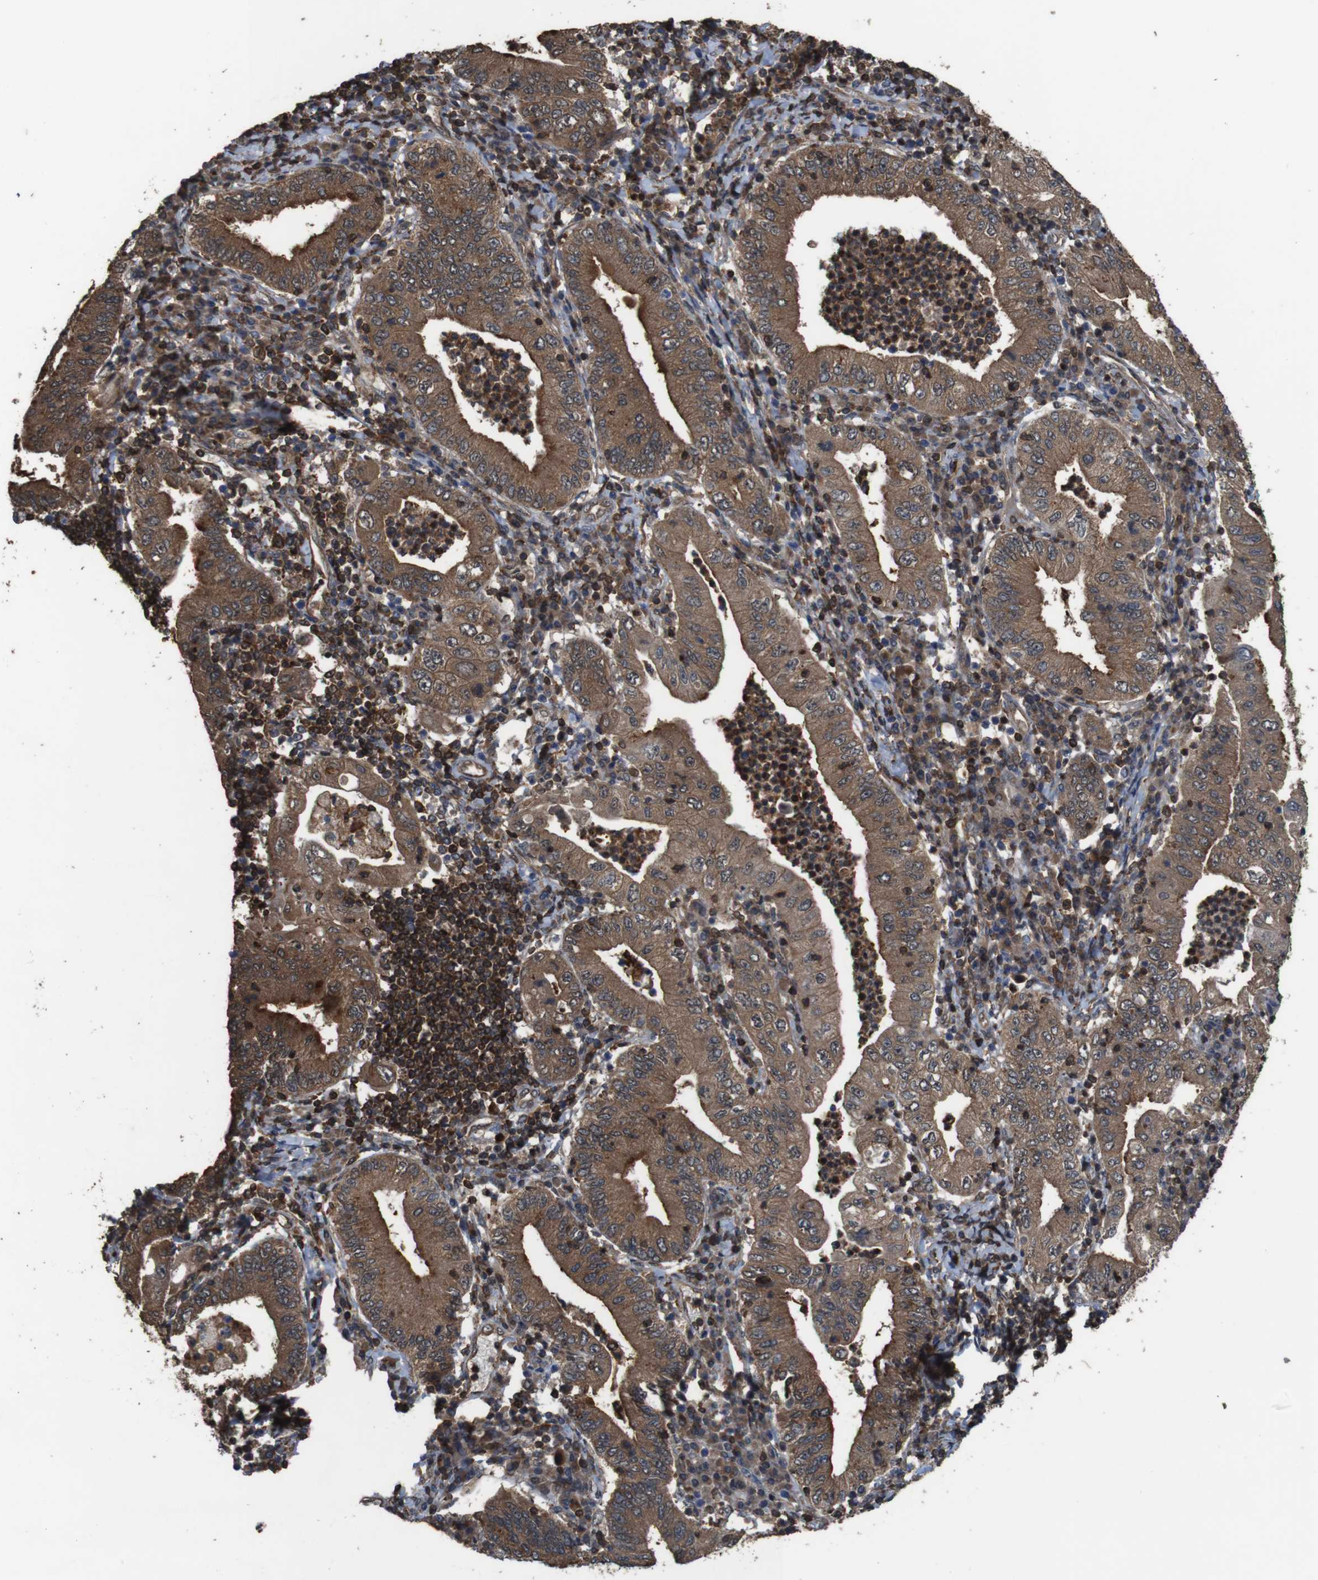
{"staining": {"intensity": "moderate", "quantity": ">75%", "location": "cytoplasmic/membranous"}, "tissue": "stomach cancer", "cell_type": "Tumor cells", "image_type": "cancer", "snomed": [{"axis": "morphology", "description": "Normal tissue, NOS"}, {"axis": "morphology", "description": "Adenocarcinoma, NOS"}, {"axis": "topography", "description": "Esophagus"}, {"axis": "topography", "description": "Stomach, upper"}, {"axis": "topography", "description": "Peripheral nerve tissue"}], "caption": "This micrograph displays stomach cancer (adenocarcinoma) stained with immunohistochemistry to label a protein in brown. The cytoplasmic/membranous of tumor cells show moderate positivity for the protein. Nuclei are counter-stained blue.", "gene": "BAG4", "patient": {"sex": "male", "age": 62}}